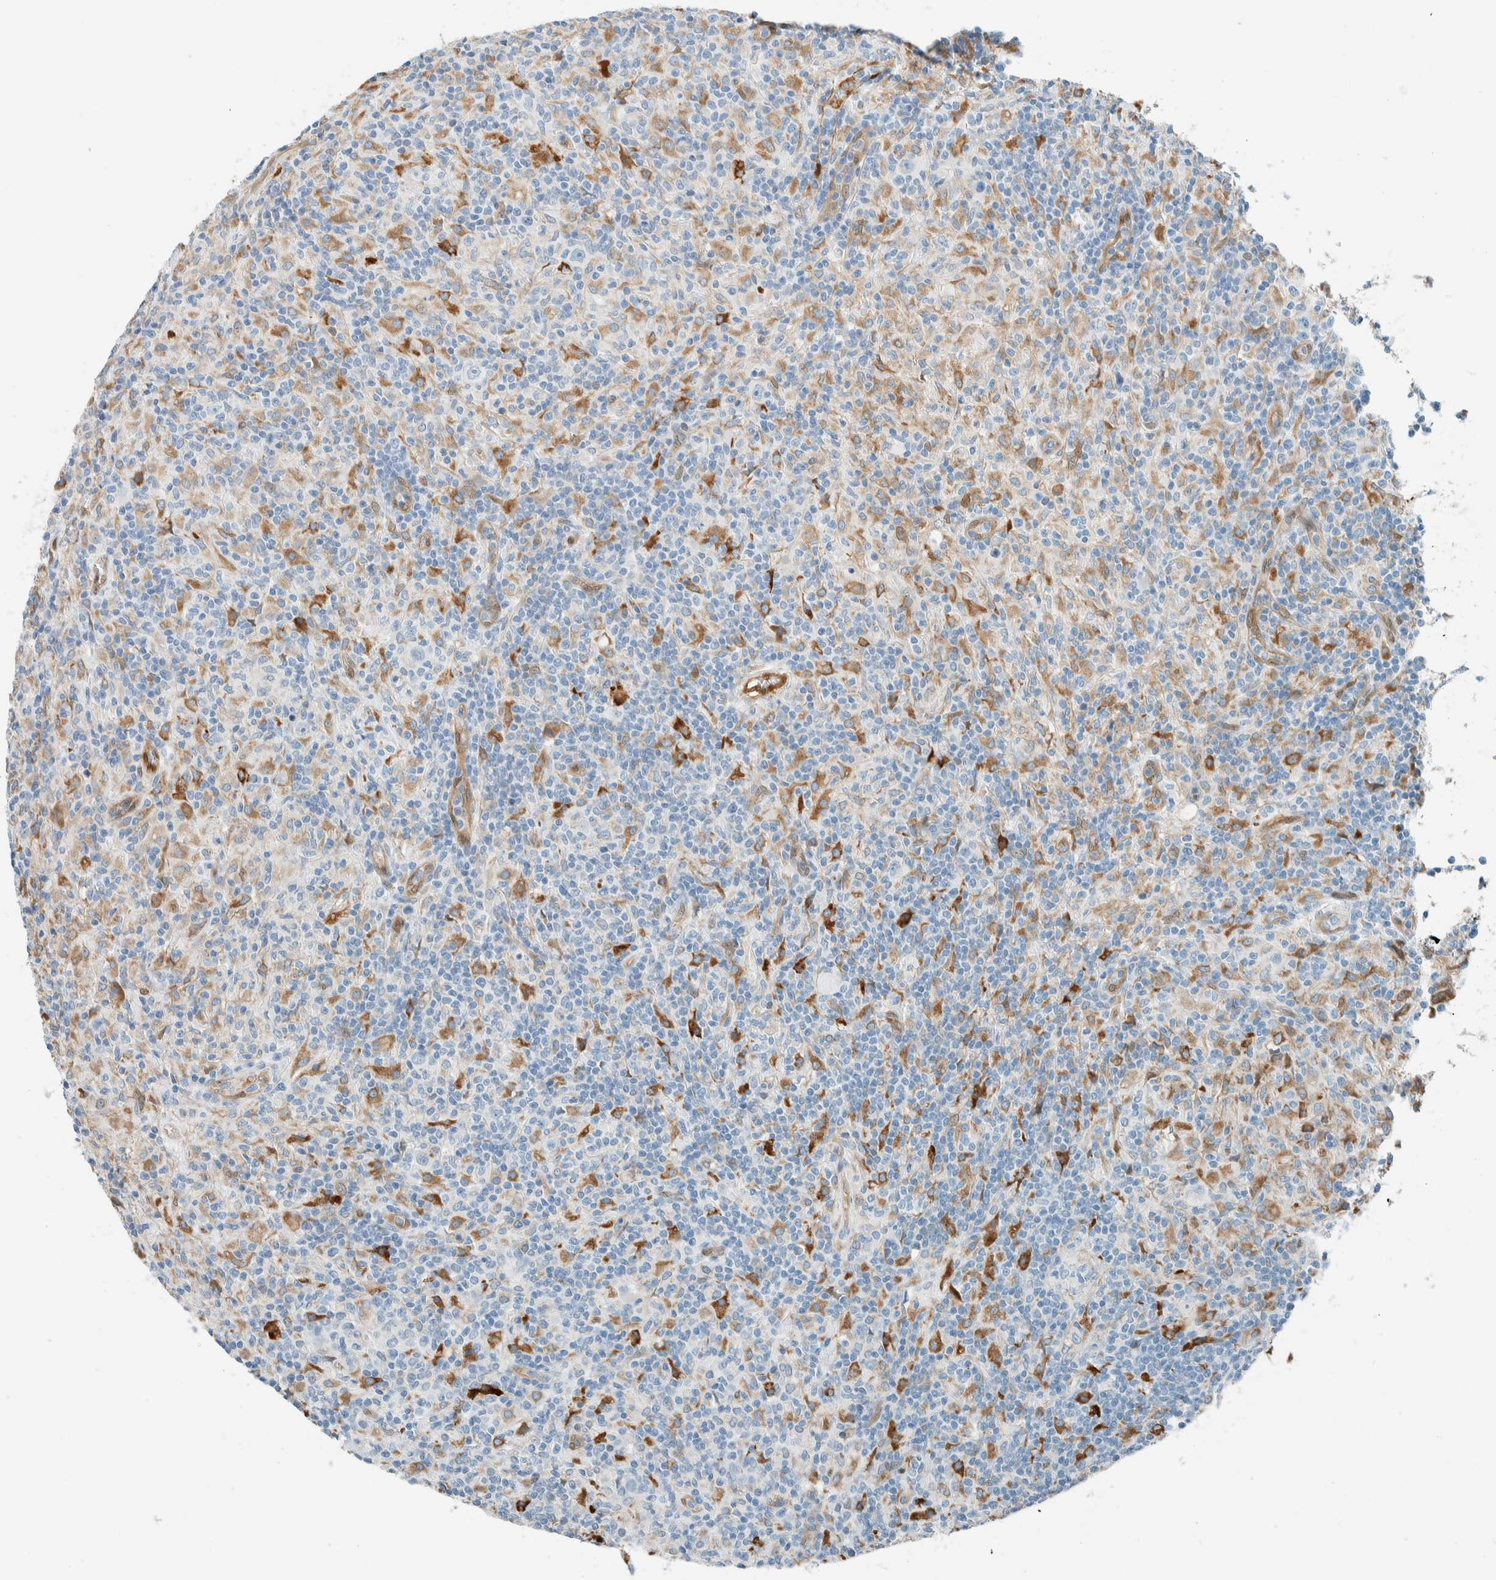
{"staining": {"intensity": "negative", "quantity": "none", "location": "none"}, "tissue": "lymphoma", "cell_type": "Tumor cells", "image_type": "cancer", "snomed": [{"axis": "morphology", "description": "Hodgkin's disease, NOS"}, {"axis": "topography", "description": "Lymph node"}], "caption": "Tumor cells show no significant protein positivity in lymphoma.", "gene": "NXN", "patient": {"sex": "male", "age": 70}}